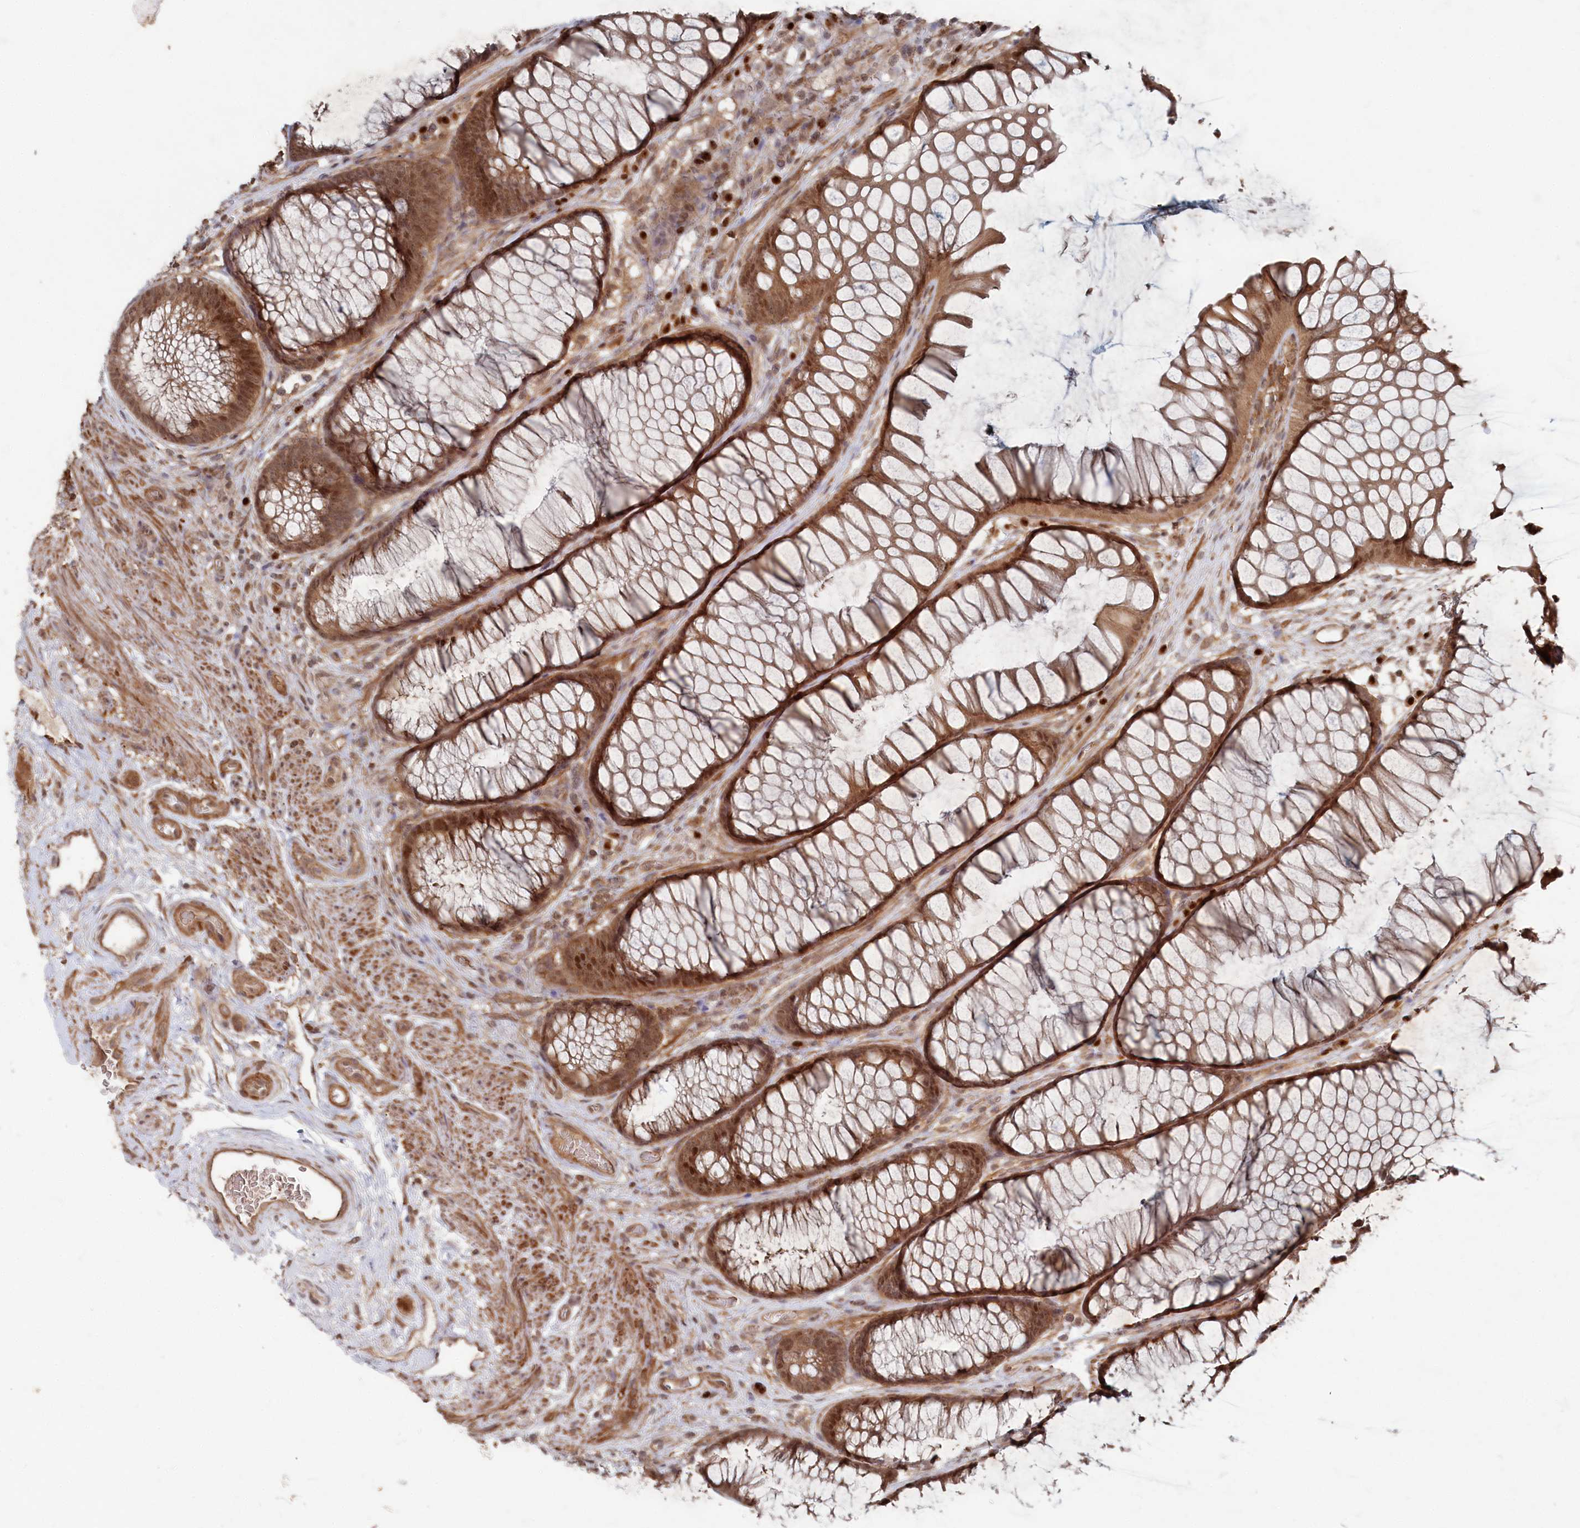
{"staining": {"intensity": "moderate", "quantity": ">75%", "location": "cytoplasmic/membranous,nuclear"}, "tissue": "colon", "cell_type": "Endothelial cells", "image_type": "normal", "snomed": [{"axis": "morphology", "description": "Normal tissue, NOS"}, {"axis": "topography", "description": "Colon"}], "caption": "IHC photomicrograph of unremarkable colon: colon stained using IHC shows medium levels of moderate protein expression localized specifically in the cytoplasmic/membranous,nuclear of endothelial cells, appearing as a cytoplasmic/membranous,nuclear brown color.", "gene": "BORCS7", "patient": {"sex": "female", "age": 82}}